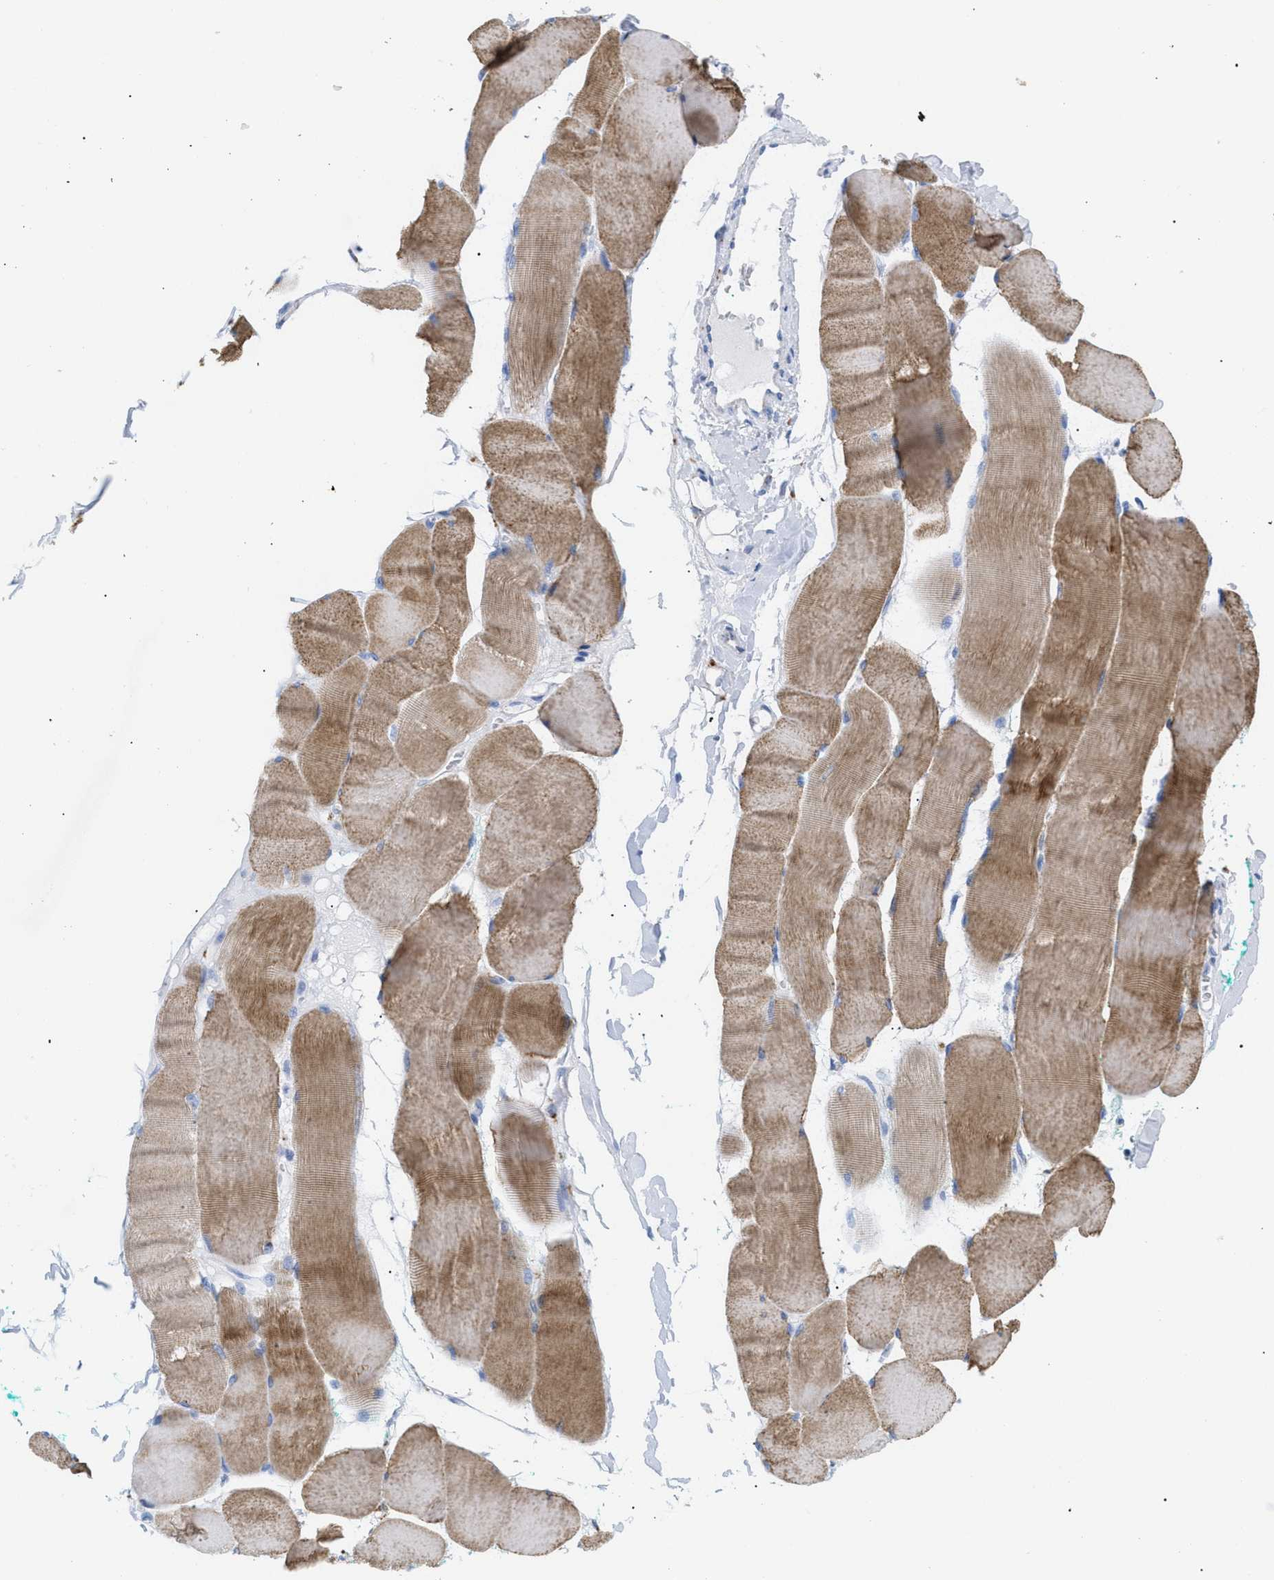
{"staining": {"intensity": "moderate", "quantity": ">75%", "location": "cytoplasmic/membranous"}, "tissue": "skeletal muscle", "cell_type": "Myocytes", "image_type": "normal", "snomed": [{"axis": "morphology", "description": "Normal tissue, NOS"}, {"axis": "morphology", "description": "Squamous cell carcinoma, NOS"}, {"axis": "topography", "description": "Skeletal muscle"}], "caption": "Protein expression analysis of normal skeletal muscle exhibits moderate cytoplasmic/membranous expression in about >75% of myocytes.", "gene": "DRAM2", "patient": {"sex": "male", "age": 51}}